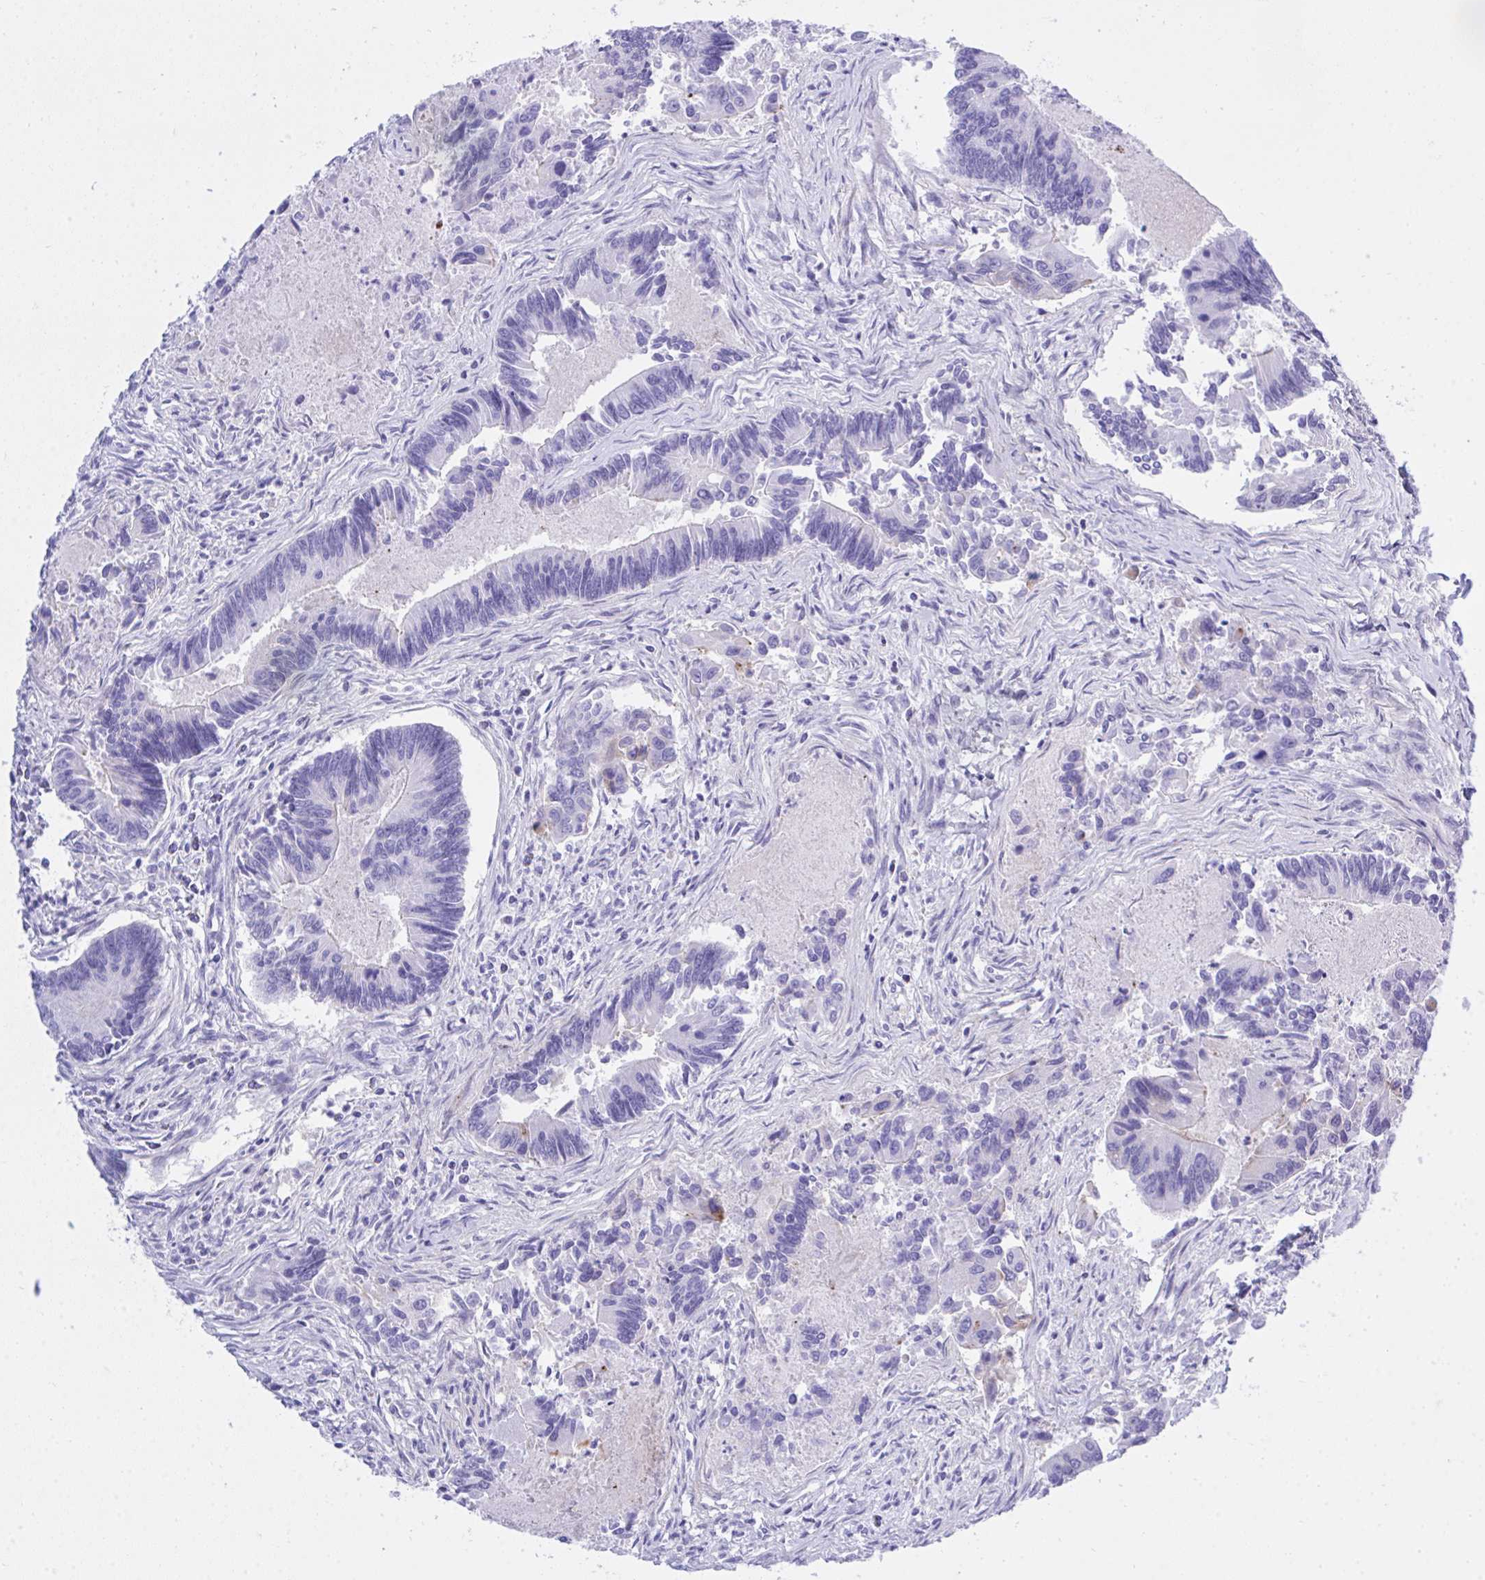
{"staining": {"intensity": "negative", "quantity": "none", "location": "none"}, "tissue": "colorectal cancer", "cell_type": "Tumor cells", "image_type": "cancer", "snomed": [{"axis": "morphology", "description": "Adenocarcinoma, NOS"}, {"axis": "topography", "description": "Colon"}], "caption": "Immunohistochemical staining of colorectal cancer (adenocarcinoma) demonstrates no significant positivity in tumor cells. (Immunohistochemistry, brightfield microscopy, high magnification).", "gene": "BEX5", "patient": {"sex": "female", "age": 67}}